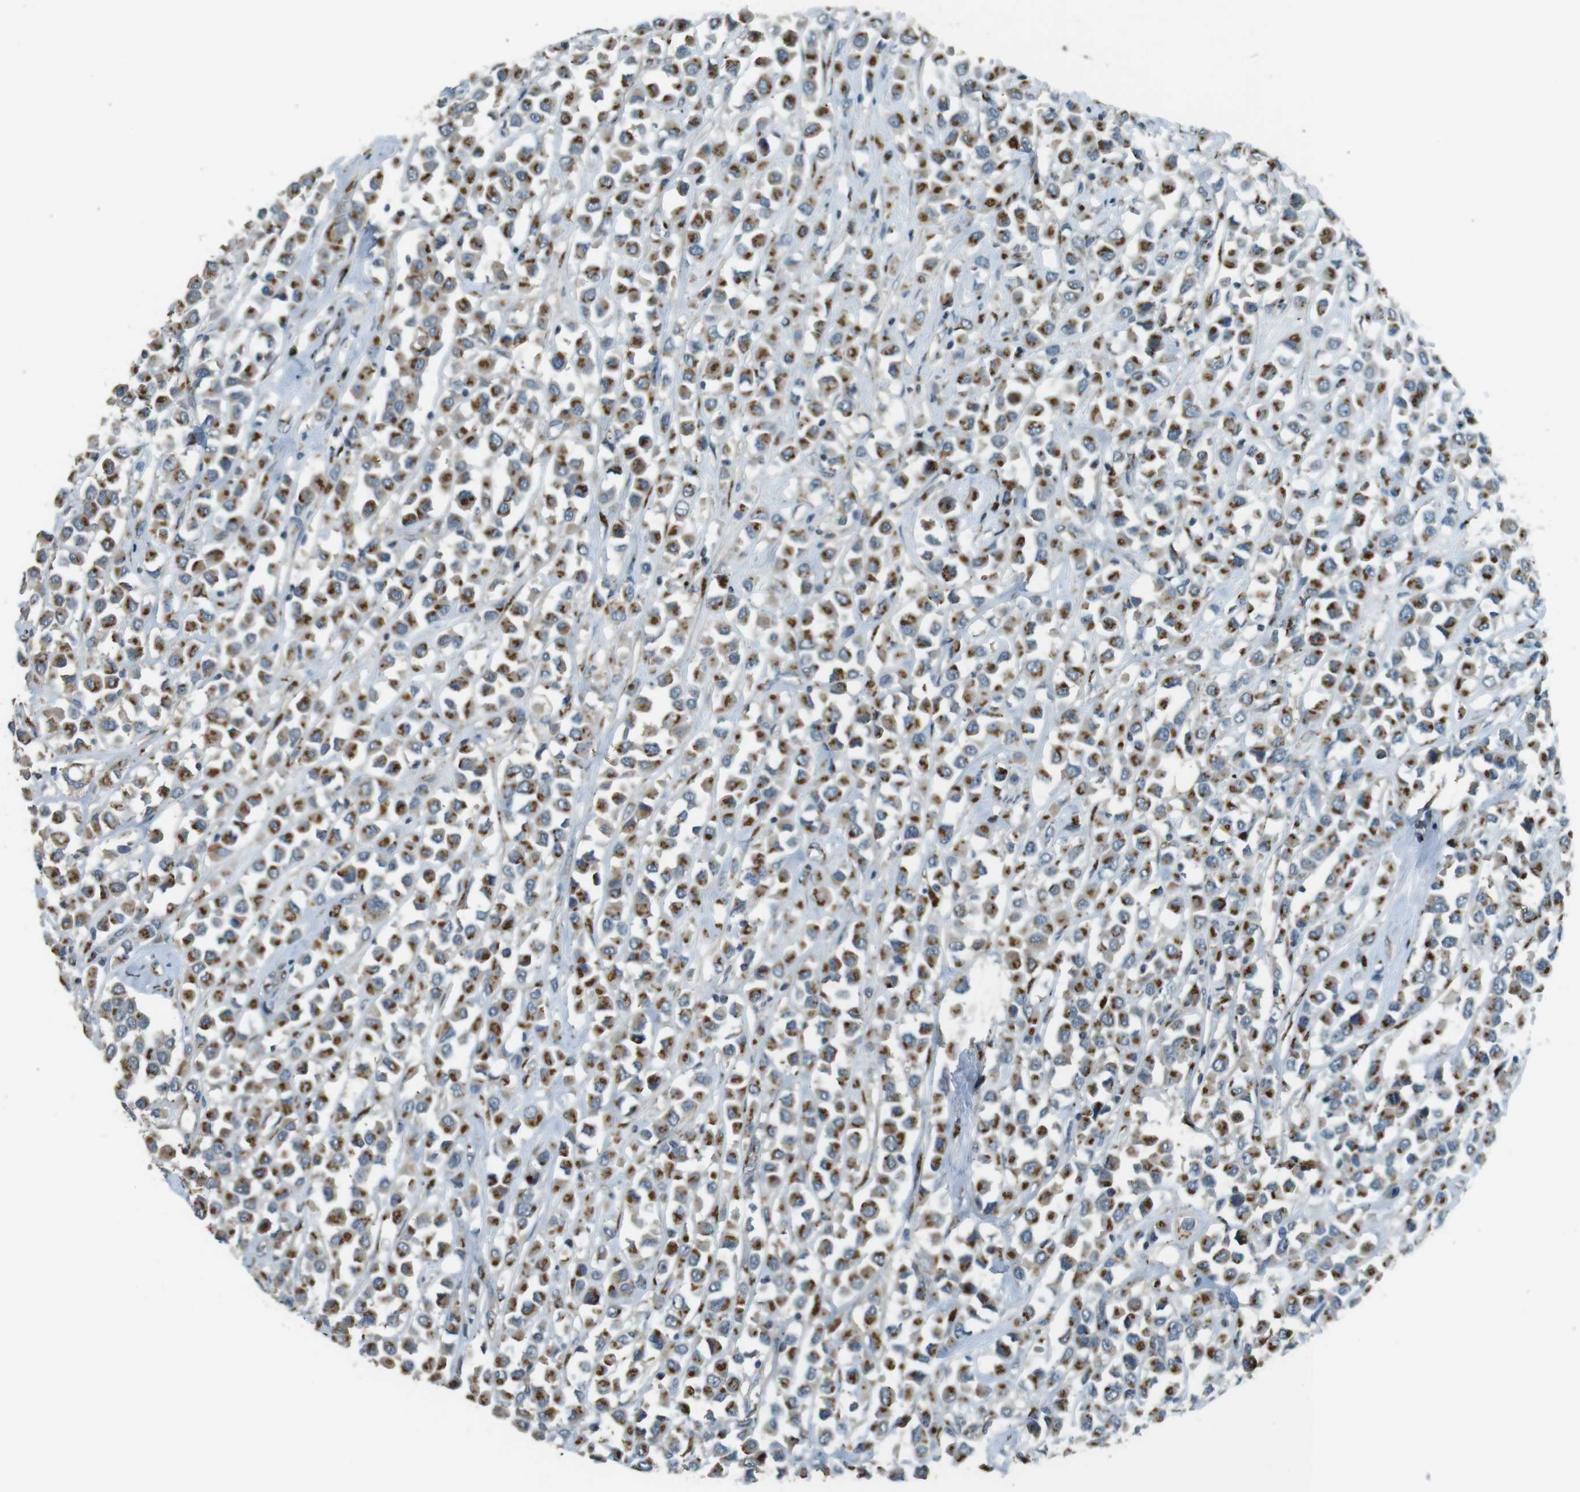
{"staining": {"intensity": "strong", "quantity": ">75%", "location": "cytoplasmic/membranous"}, "tissue": "breast cancer", "cell_type": "Tumor cells", "image_type": "cancer", "snomed": [{"axis": "morphology", "description": "Duct carcinoma"}, {"axis": "topography", "description": "Breast"}], "caption": "Strong cytoplasmic/membranous positivity for a protein is present in approximately >75% of tumor cells of breast cancer (invasive ductal carcinoma) using immunohistochemistry (IHC).", "gene": "TMEM115", "patient": {"sex": "female", "age": 61}}